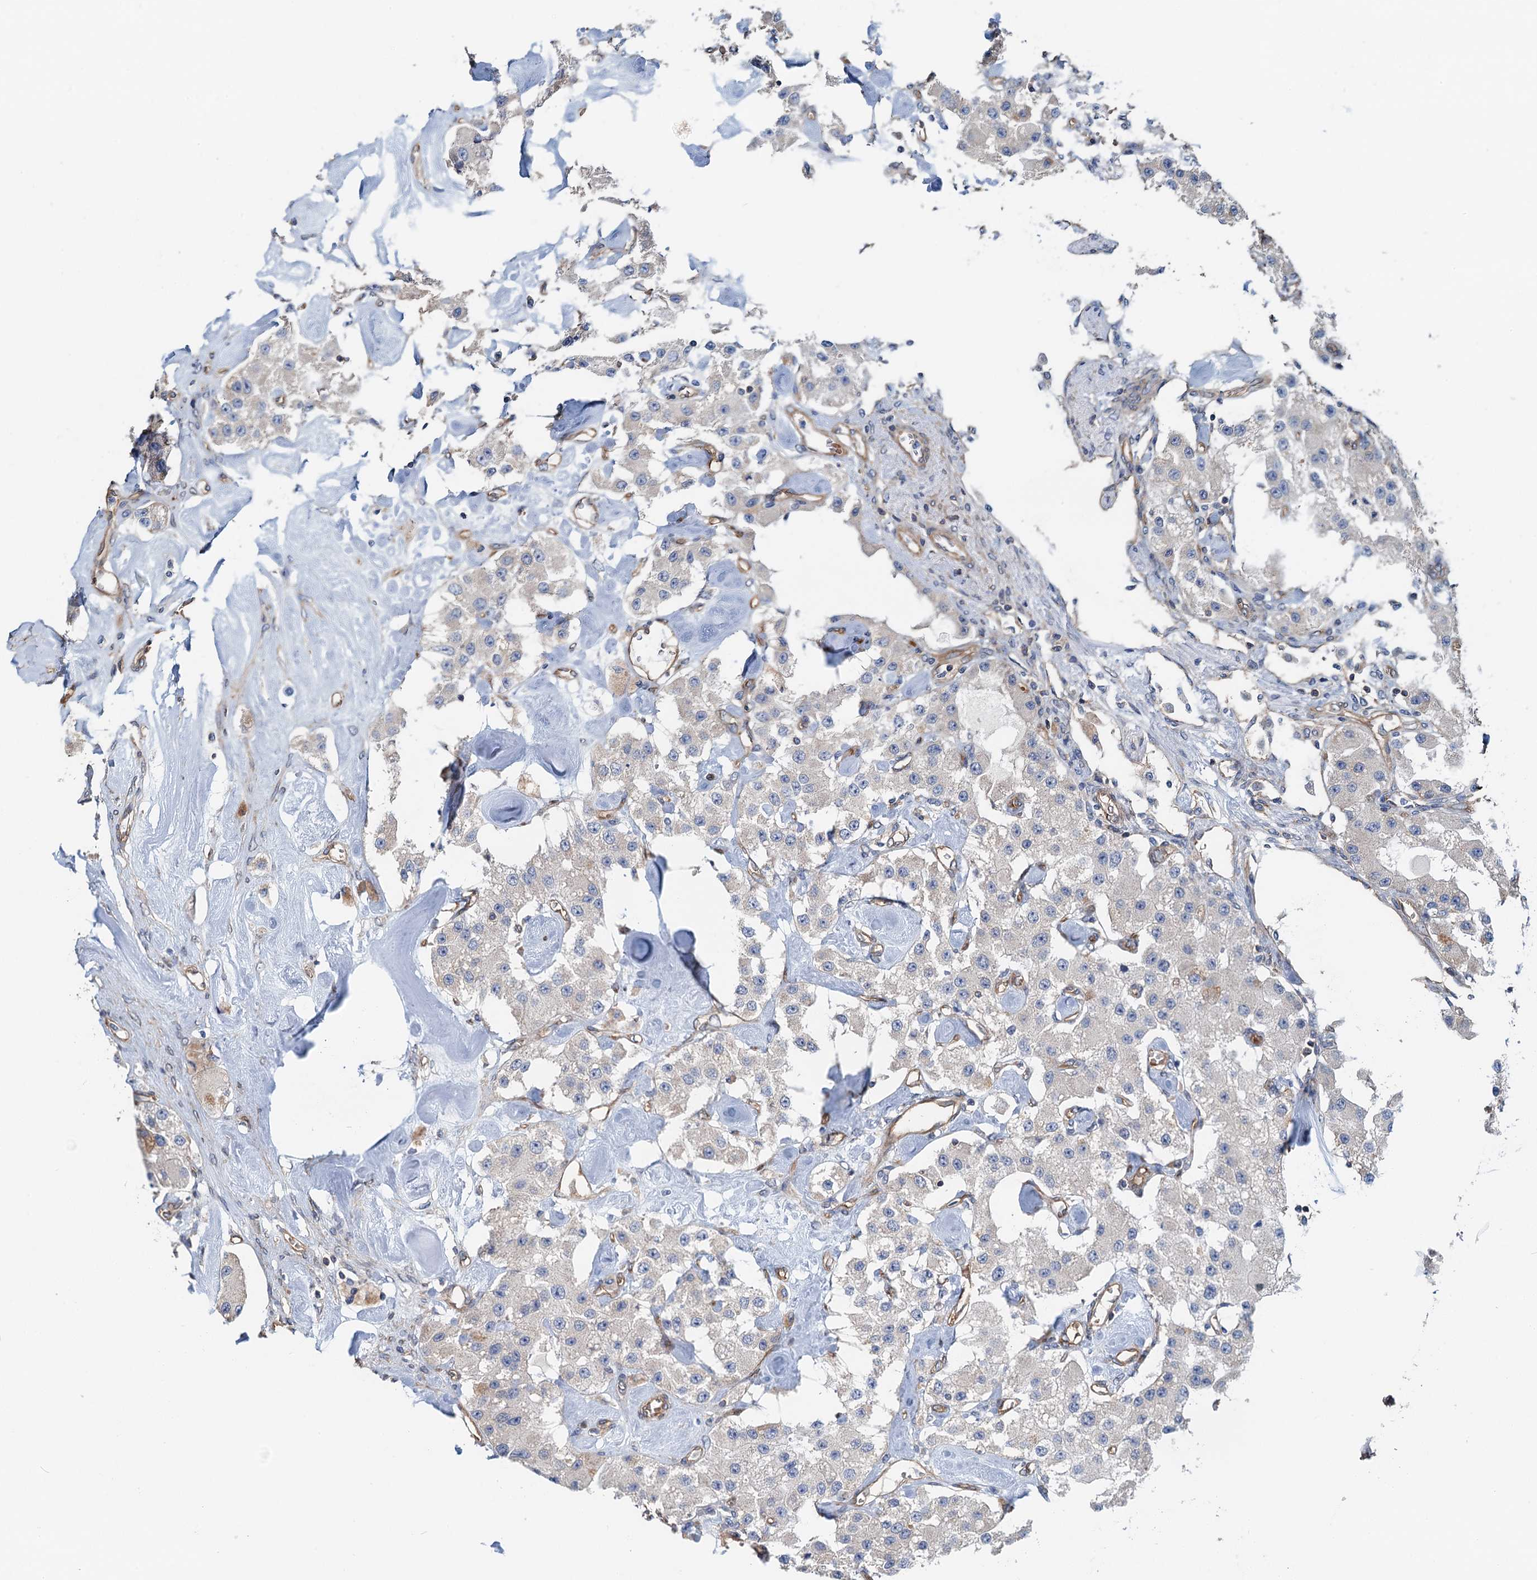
{"staining": {"intensity": "negative", "quantity": "none", "location": "none"}, "tissue": "carcinoid", "cell_type": "Tumor cells", "image_type": "cancer", "snomed": [{"axis": "morphology", "description": "Carcinoid, malignant, NOS"}, {"axis": "topography", "description": "Pancreas"}], "caption": "Tumor cells show no significant positivity in carcinoid.", "gene": "ROGDI", "patient": {"sex": "male", "age": 41}}